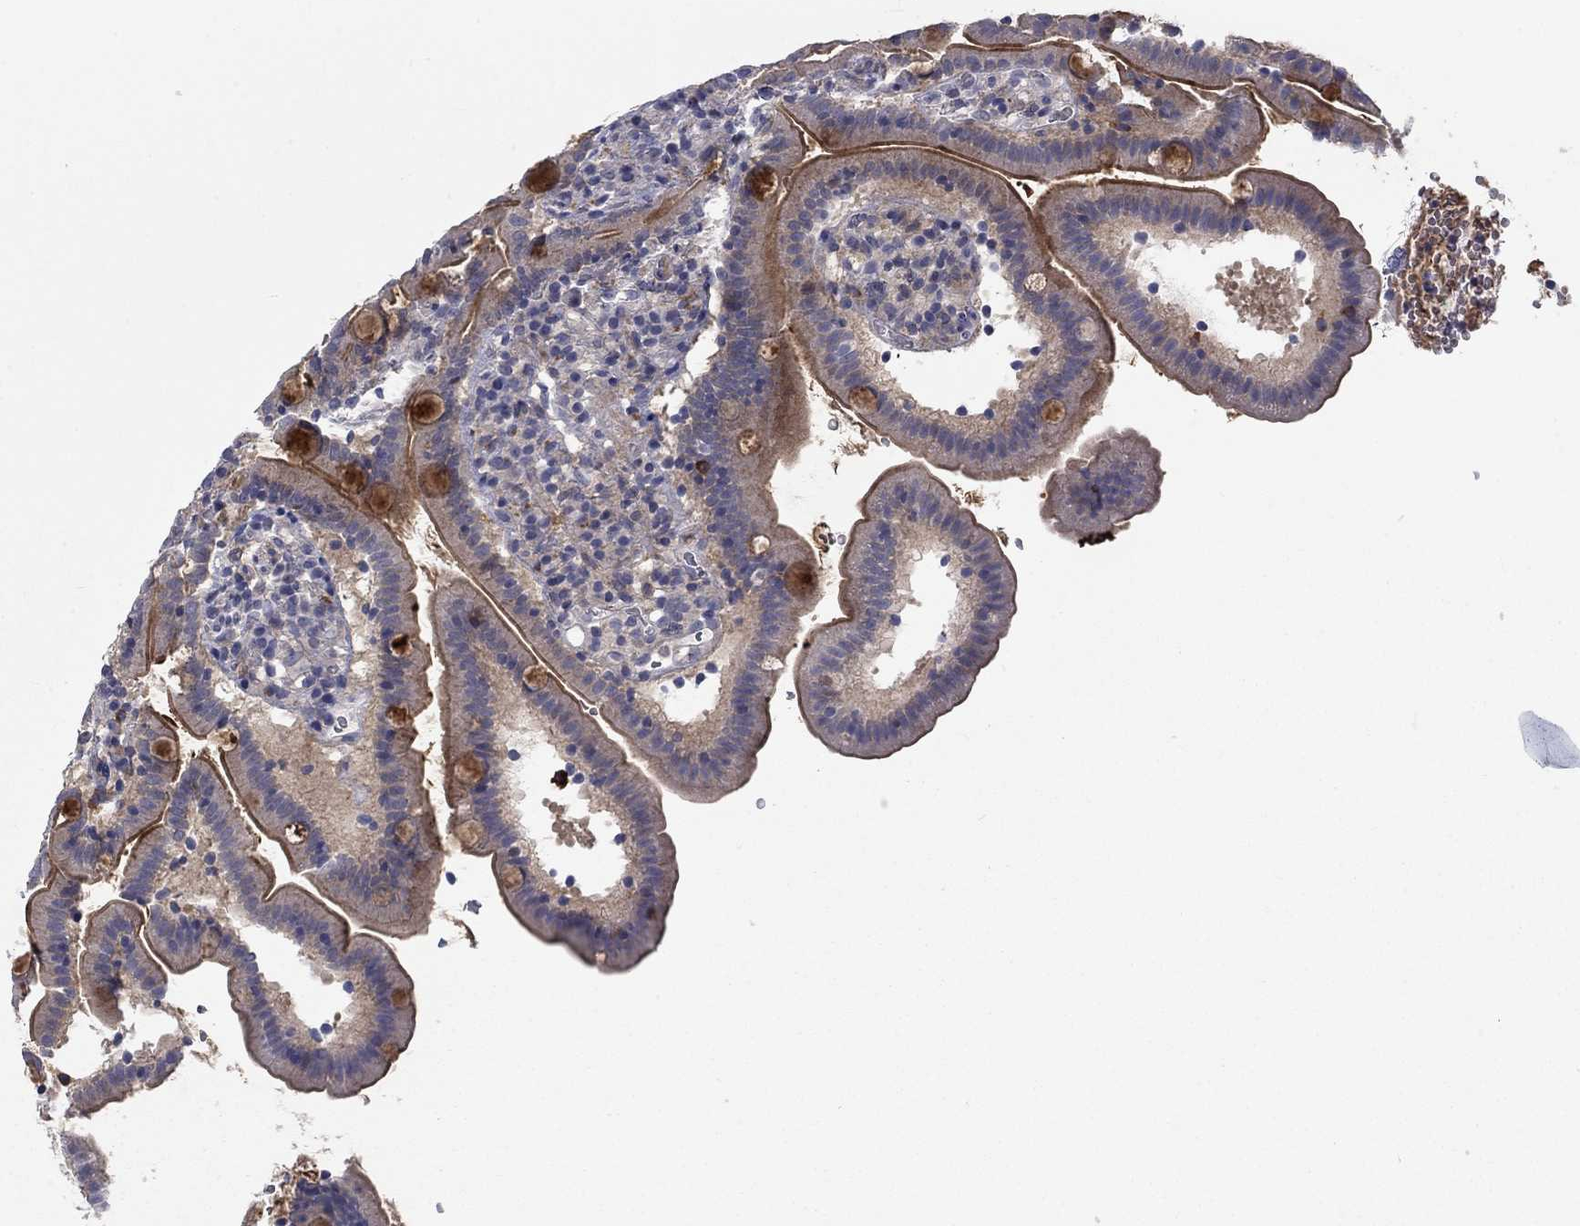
{"staining": {"intensity": "strong", "quantity": "25%-75%", "location": "cytoplasmic/membranous"}, "tissue": "duodenum", "cell_type": "Glandular cells", "image_type": "normal", "snomed": [{"axis": "morphology", "description": "Normal tissue, NOS"}, {"axis": "topography", "description": "Duodenum"}], "caption": "The histopathology image shows staining of unremarkable duodenum, revealing strong cytoplasmic/membranous protein staining (brown color) within glandular cells.", "gene": "KIF15", "patient": {"sex": "female", "age": 67}}